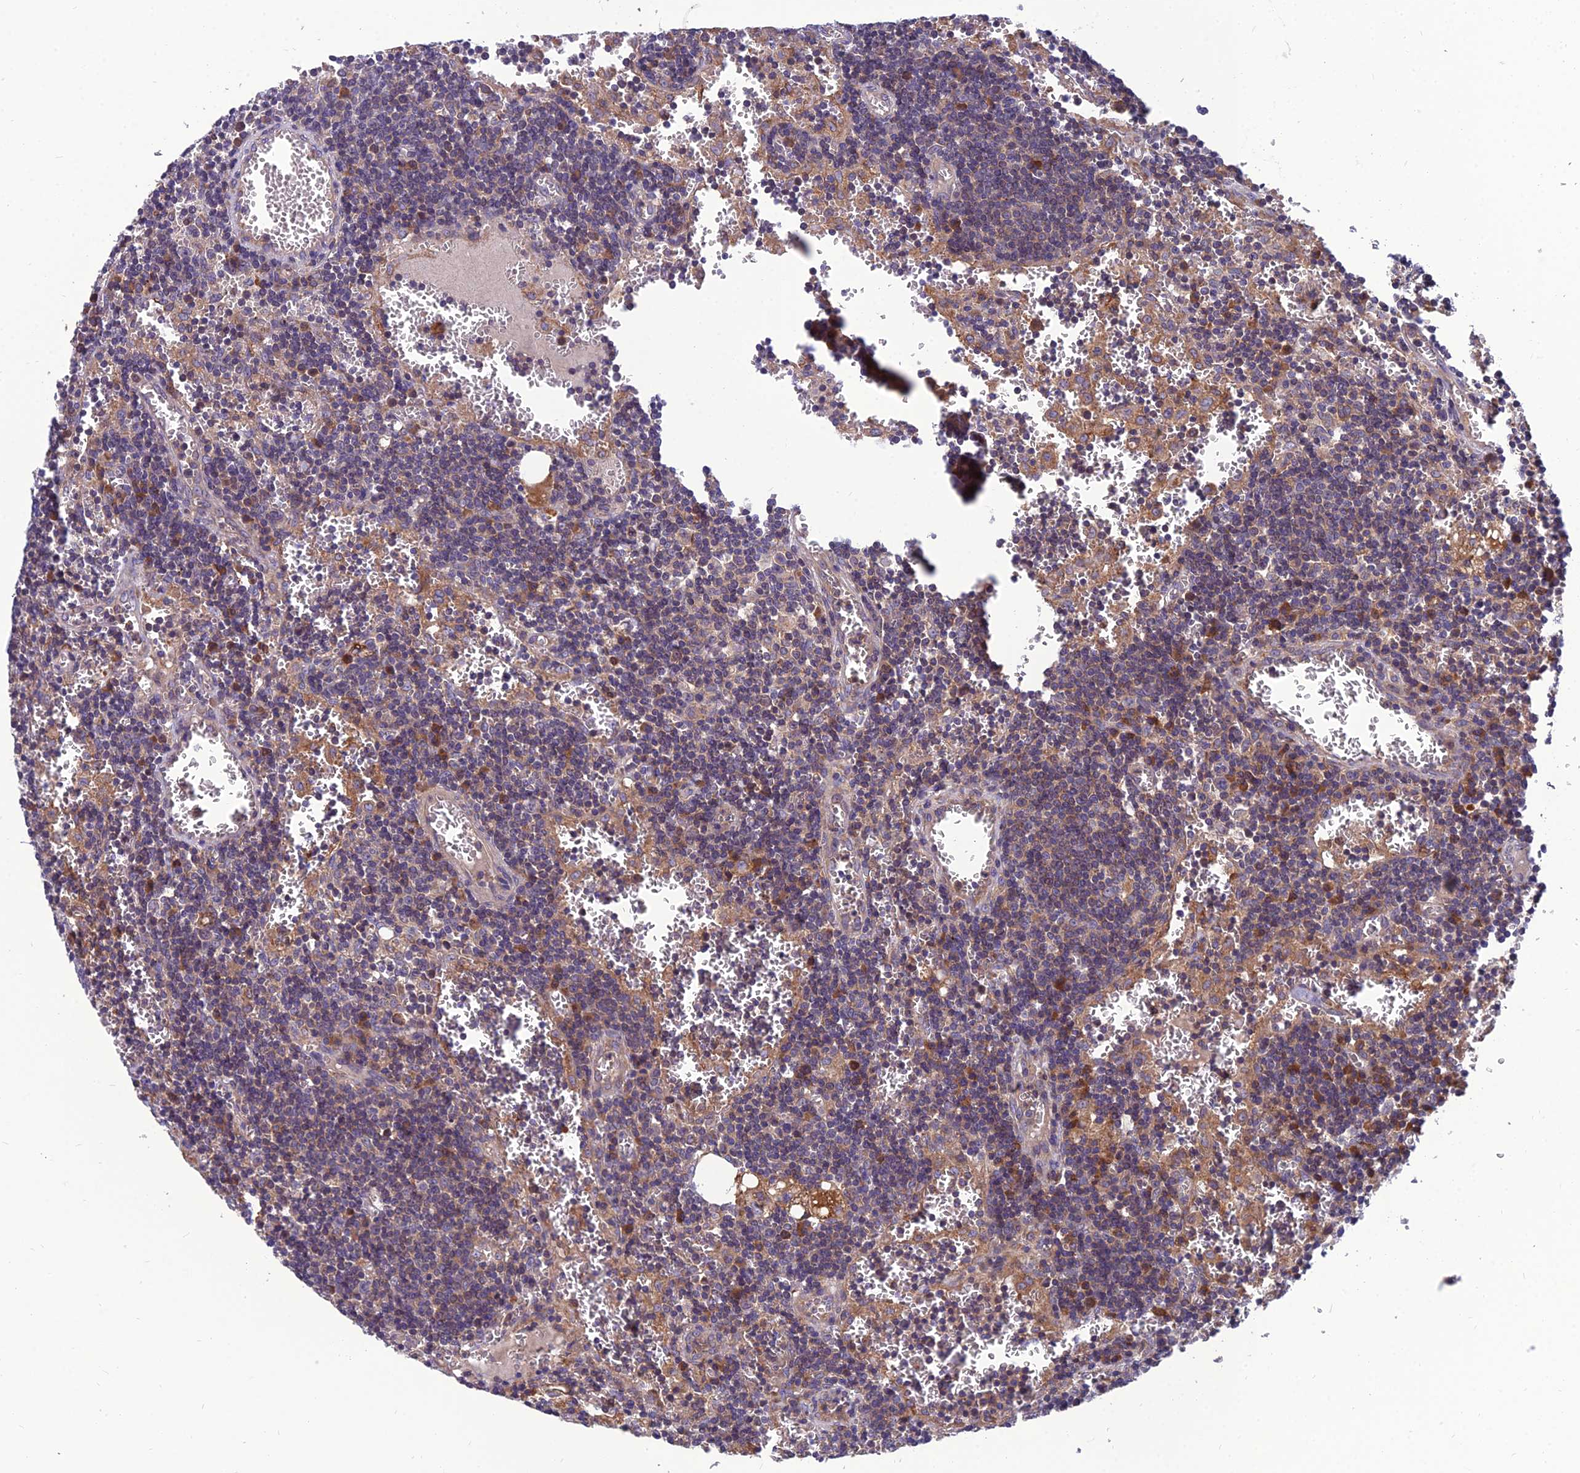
{"staining": {"intensity": "moderate", "quantity": "<25%", "location": "cytoplasmic/membranous"}, "tissue": "lymph node", "cell_type": "Germinal center cells", "image_type": "normal", "snomed": [{"axis": "morphology", "description": "Normal tissue, NOS"}, {"axis": "topography", "description": "Lymph node"}], "caption": "Approximately <25% of germinal center cells in unremarkable human lymph node show moderate cytoplasmic/membranous protein positivity as visualized by brown immunohistochemical staining.", "gene": "UMAD1", "patient": {"sex": "female", "age": 73}}